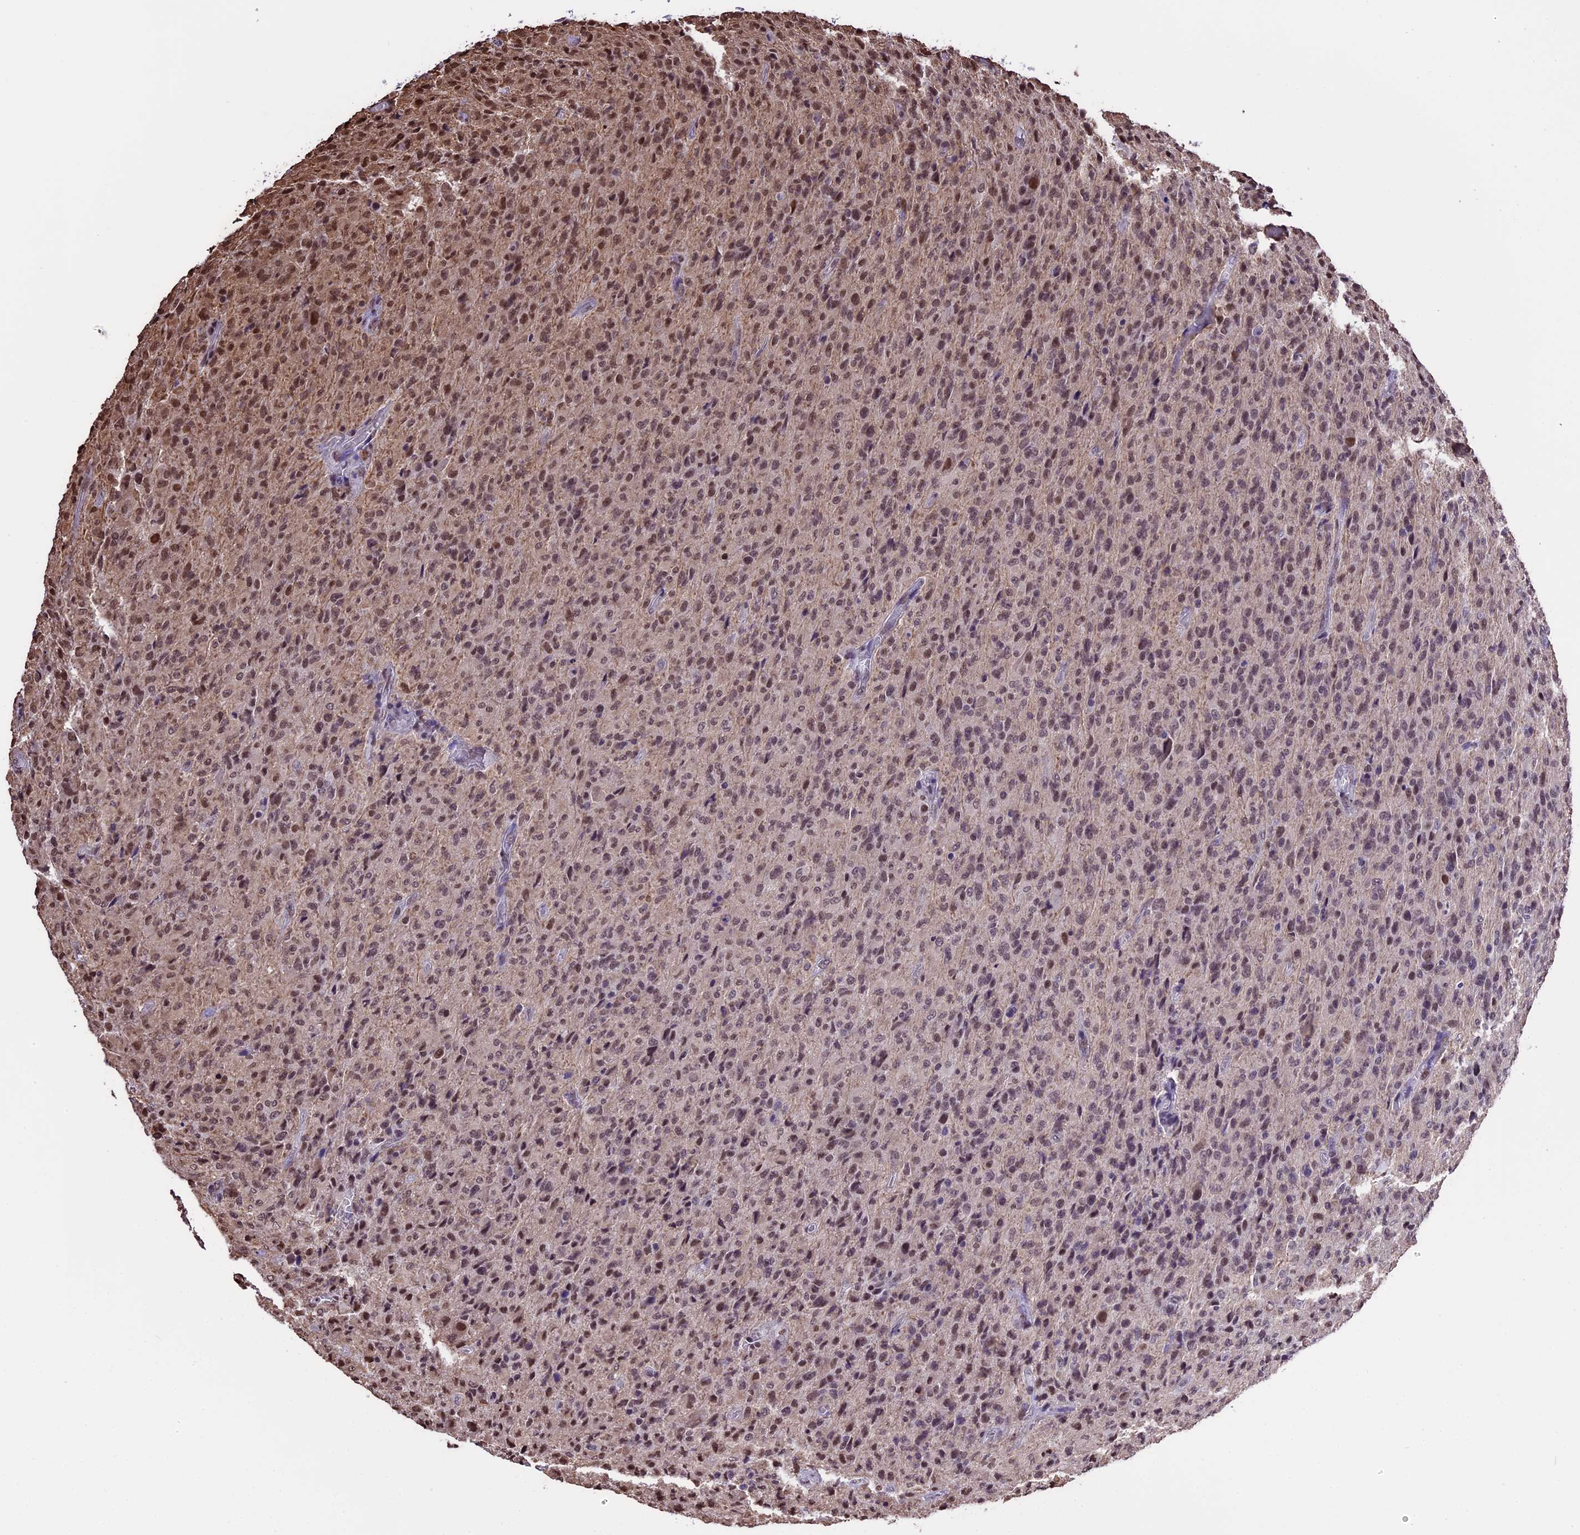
{"staining": {"intensity": "moderate", "quantity": ">75%", "location": "nuclear"}, "tissue": "glioma", "cell_type": "Tumor cells", "image_type": "cancer", "snomed": [{"axis": "morphology", "description": "Glioma, malignant, High grade"}, {"axis": "topography", "description": "Brain"}], "caption": "Immunohistochemical staining of human glioma exhibits medium levels of moderate nuclear protein staining in approximately >75% of tumor cells.", "gene": "POLR3E", "patient": {"sex": "female", "age": 57}}